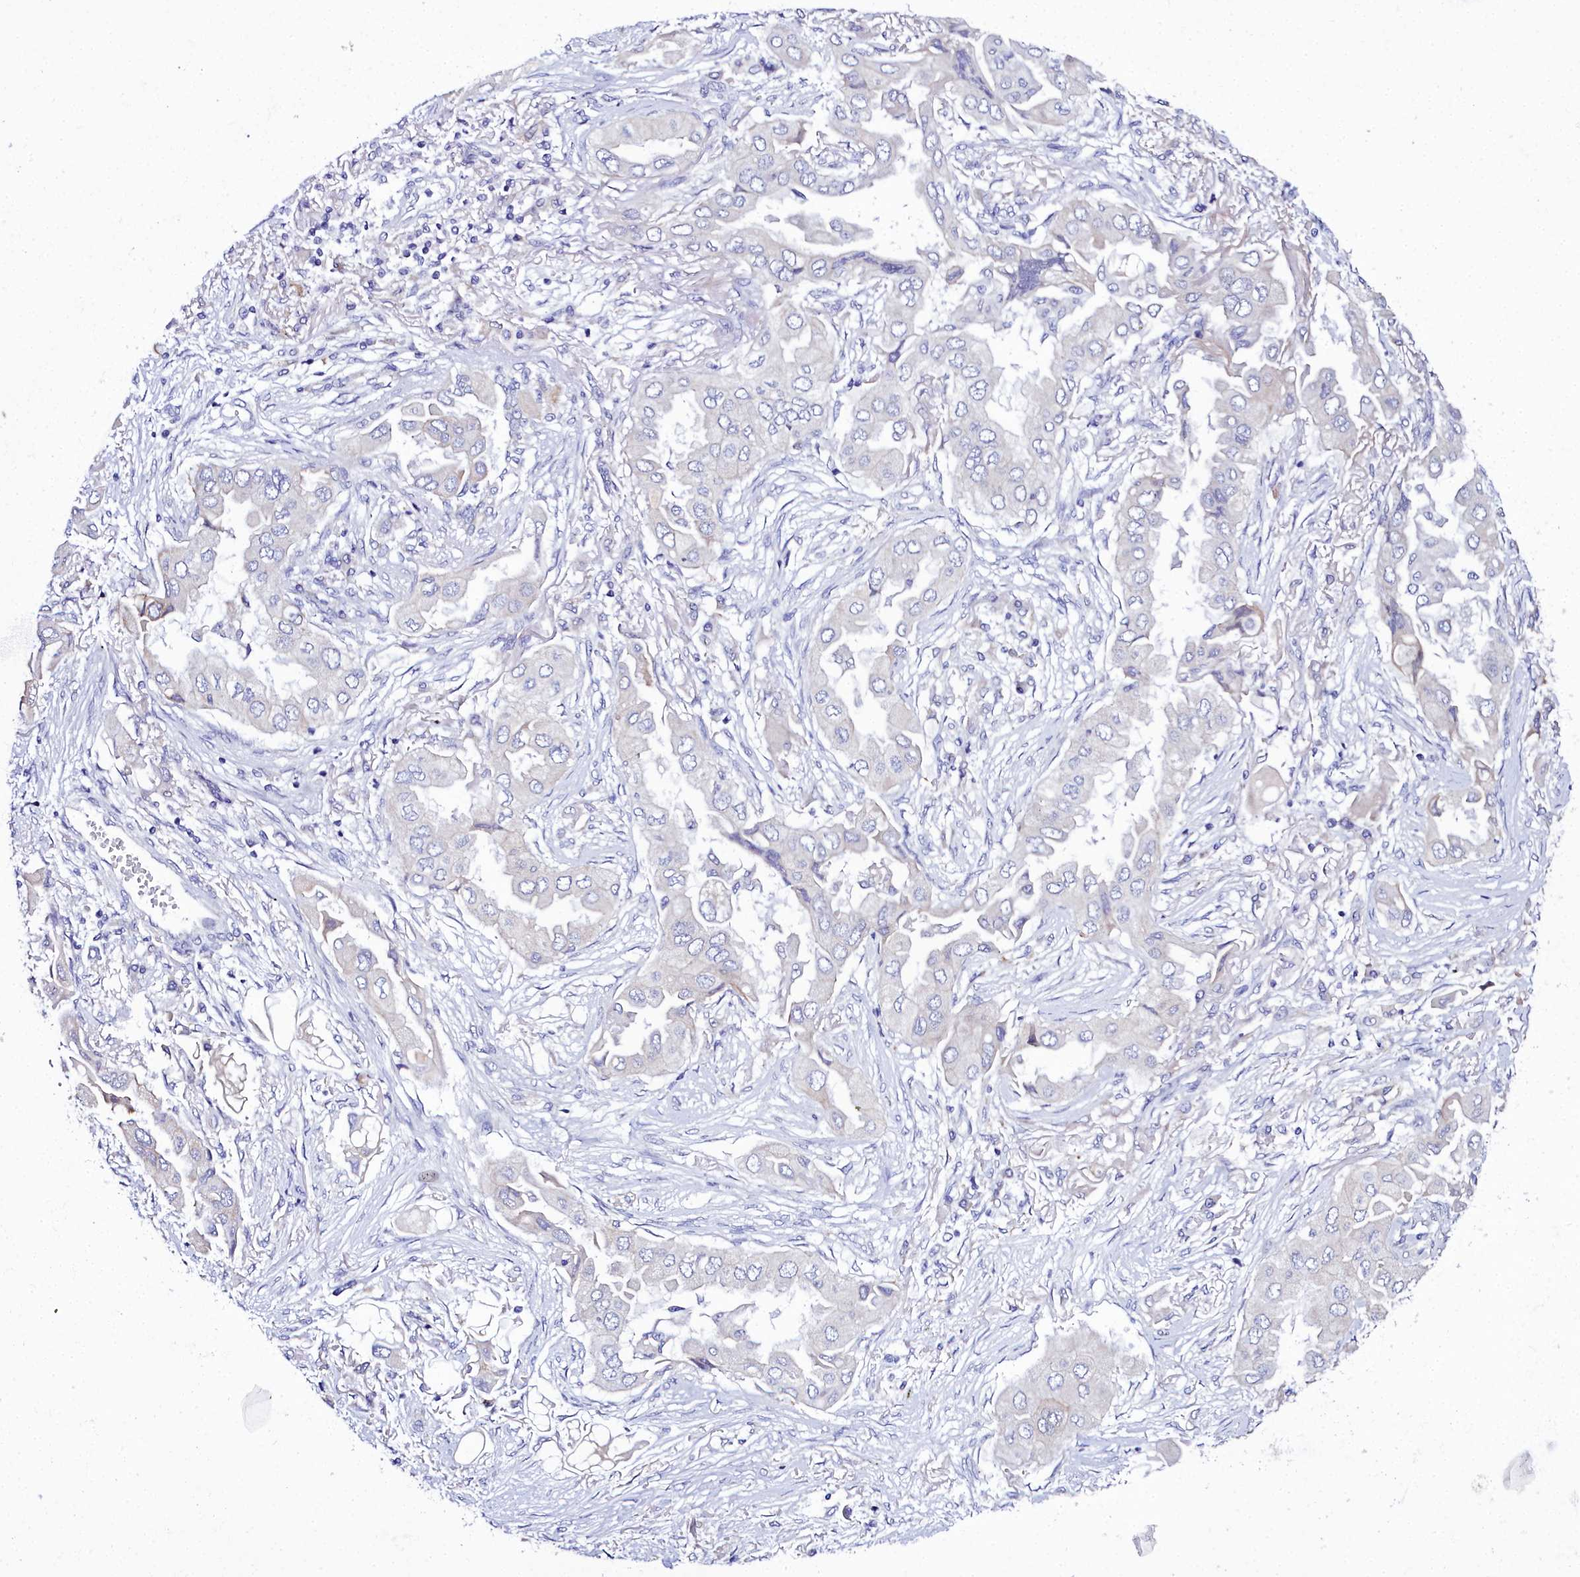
{"staining": {"intensity": "negative", "quantity": "none", "location": "none"}, "tissue": "lung cancer", "cell_type": "Tumor cells", "image_type": "cancer", "snomed": [{"axis": "morphology", "description": "Adenocarcinoma, NOS"}, {"axis": "topography", "description": "Lung"}], "caption": "Histopathology image shows no significant protein staining in tumor cells of lung adenocarcinoma.", "gene": "ELAPOR2", "patient": {"sex": "female", "age": 76}}